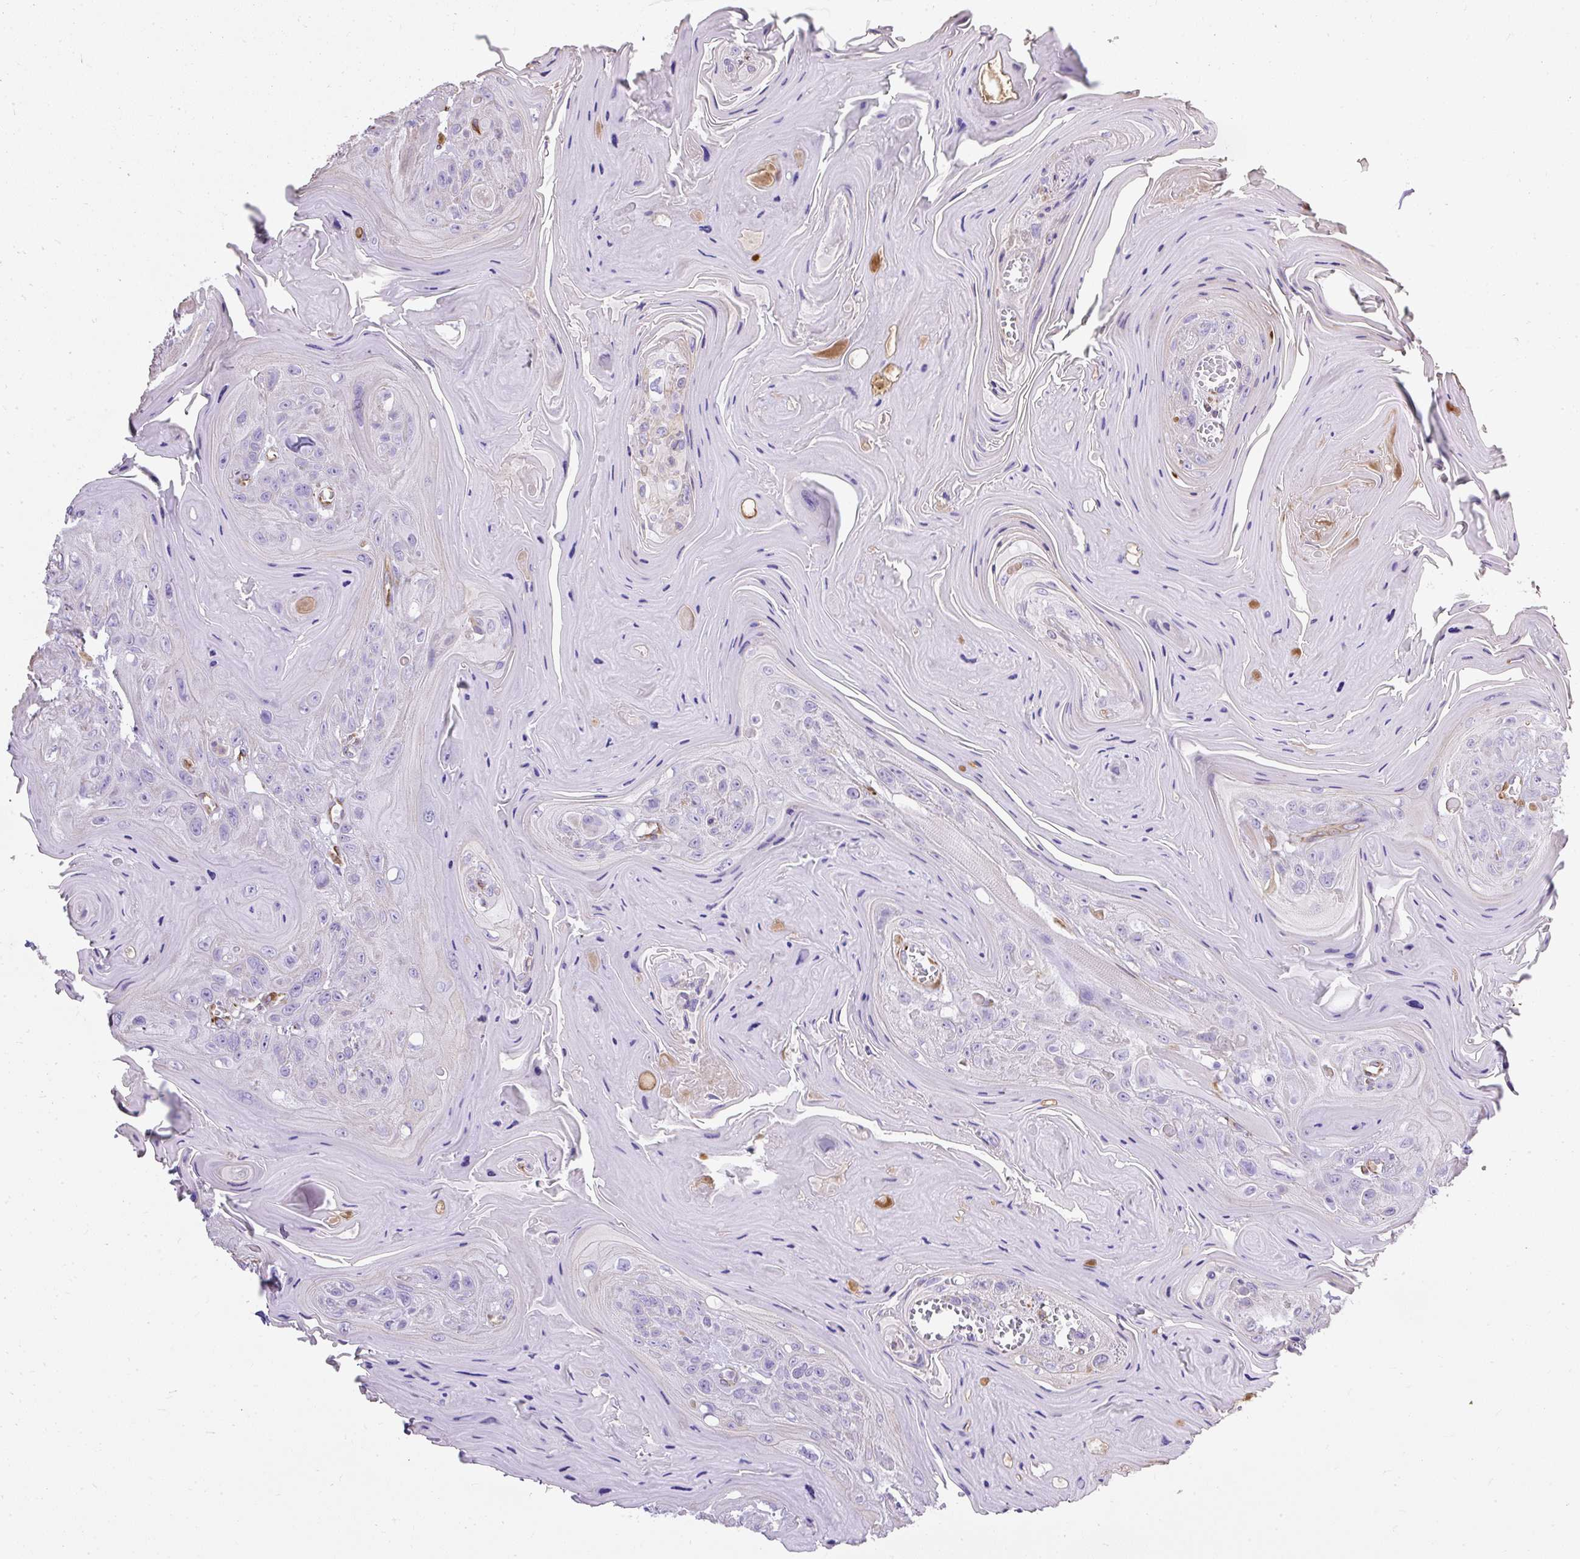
{"staining": {"intensity": "negative", "quantity": "none", "location": "none"}, "tissue": "head and neck cancer", "cell_type": "Tumor cells", "image_type": "cancer", "snomed": [{"axis": "morphology", "description": "Squamous cell carcinoma, NOS"}, {"axis": "topography", "description": "Head-Neck"}], "caption": "DAB (3,3'-diaminobenzidine) immunohistochemical staining of squamous cell carcinoma (head and neck) demonstrates no significant expression in tumor cells.", "gene": "PLS1", "patient": {"sex": "female", "age": 59}}